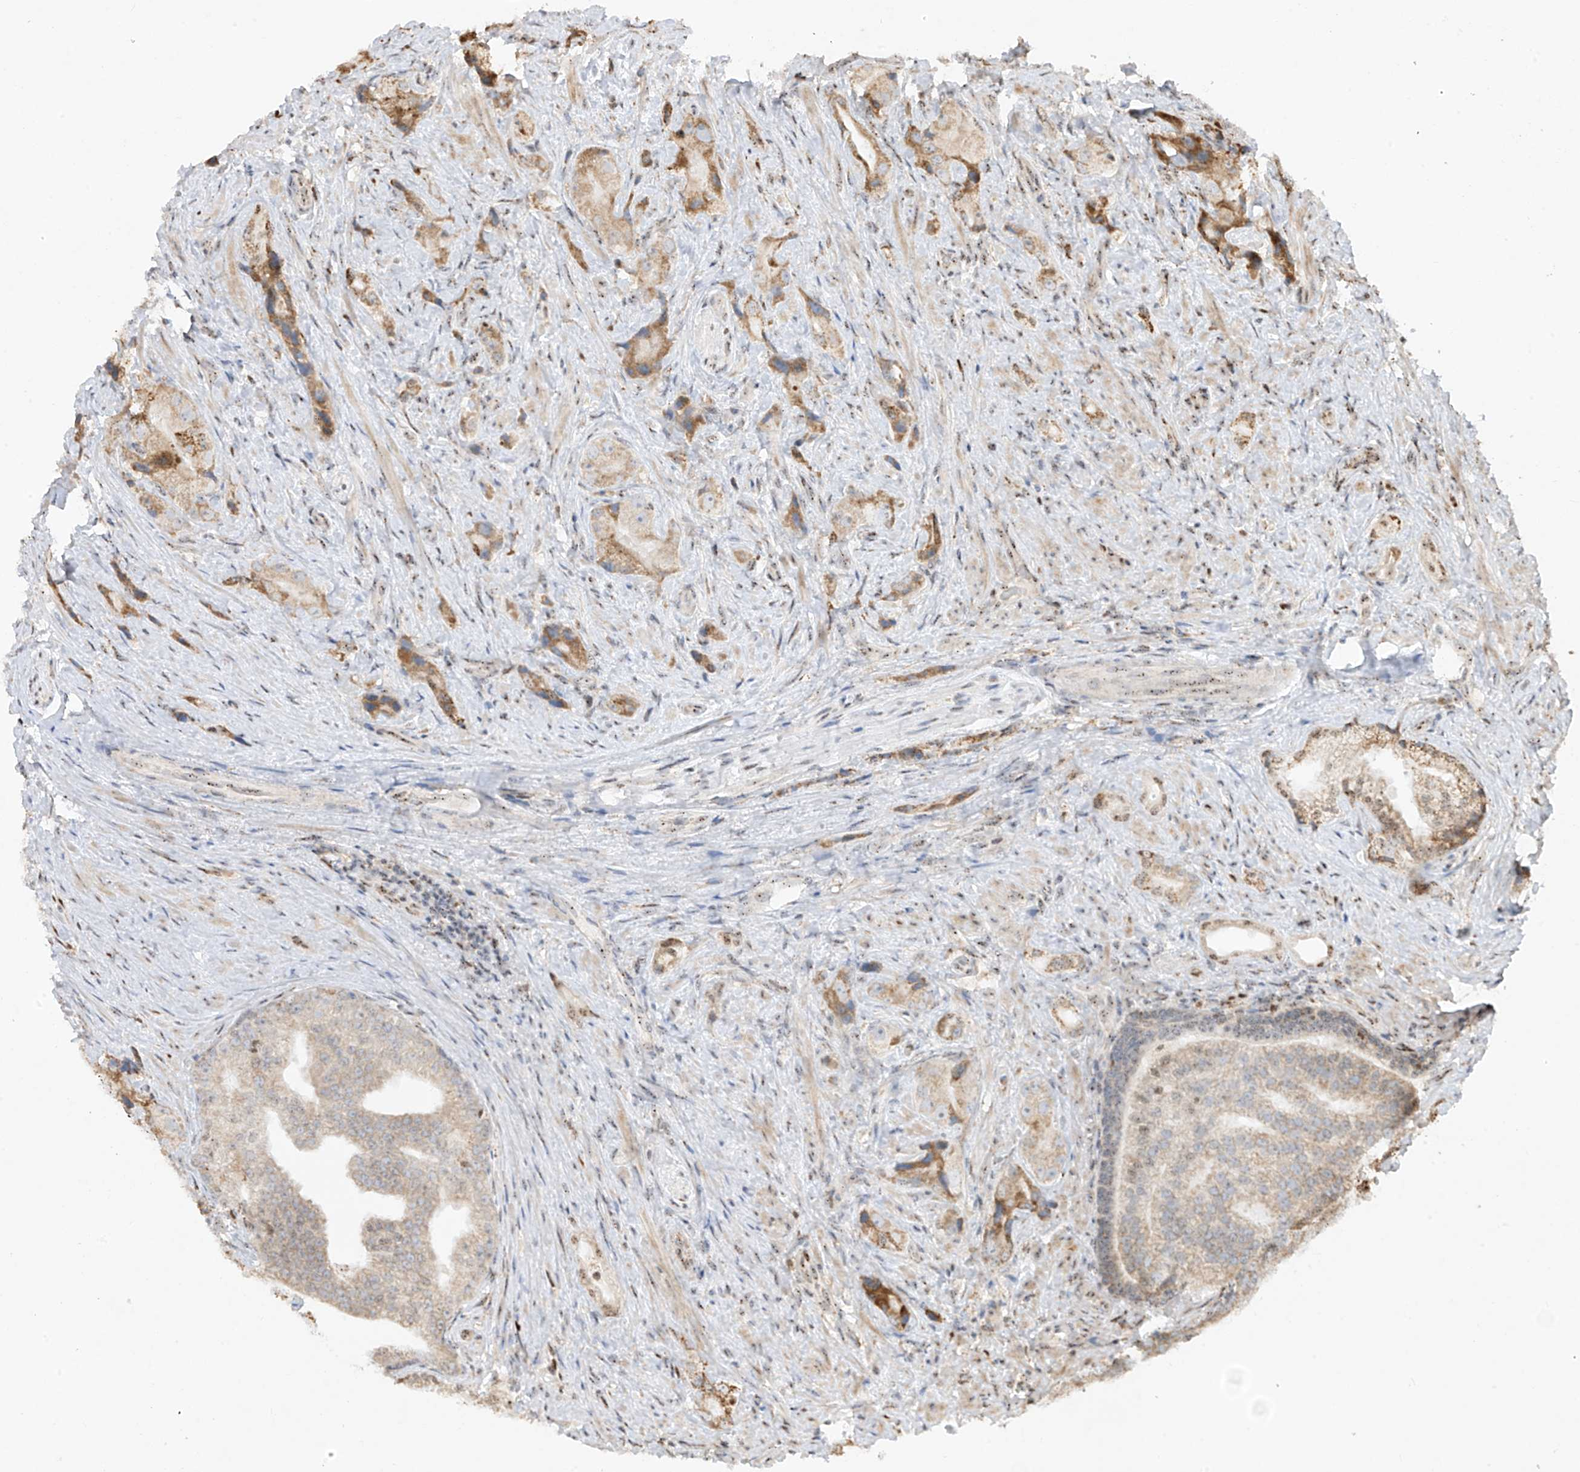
{"staining": {"intensity": "moderate", "quantity": "25%-75%", "location": "cytoplasmic/membranous"}, "tissue": "prostate cancer", "cell_type": "Tumor cells", "image_type": "cancer", "snomed": [{"axis": "morphology", "description": "Adenocarcinoma, Low grade"}, {"axis": "topography", "description": "Prostate"}], "caption": "Human prostate adenocarcinoma (low-grade) stained for a protein (brown) reveals moderate cytoplasmic/membranous positive staining in approximately 25%-75% of tumor cells.", "gene": "ZBTB8A", "patient": {"sex": "male", "age": 71}}